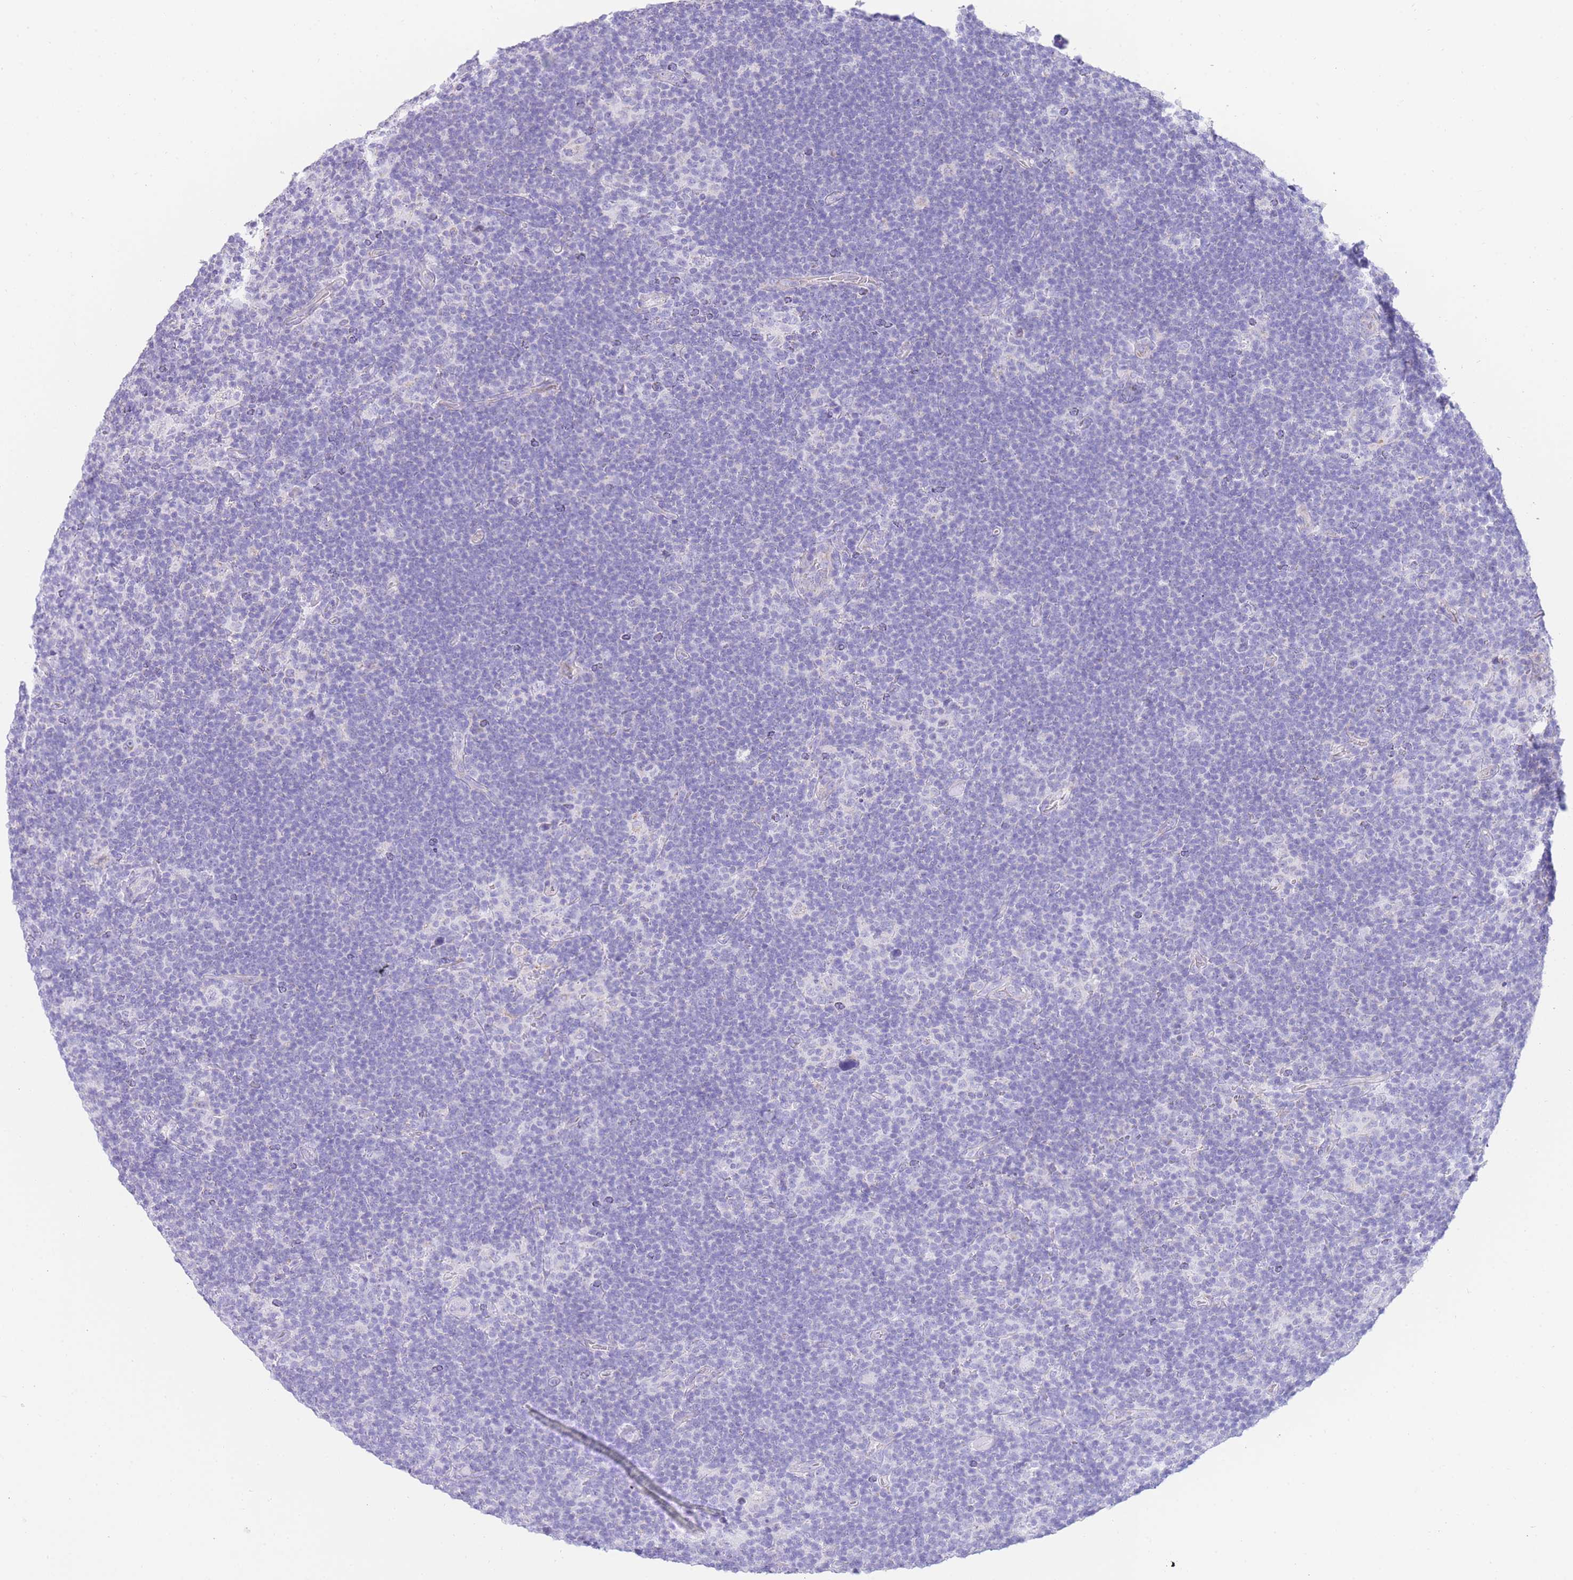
{"staining": {"intensity": "negative", "quantity": "none", "location": "none"}, "tissue": "lymphoma", "cell_type": "Tumor cells", "image_type": "cancer", "snomed": [{"axis": "morphology", "description": "Hodgkin's disease, NOS"}, {"axis": "topography", "description": "Lymph node"}], "caption": "The immunohistochemistry photomicrograph has no significant expression in tumor cells of lymphoma tissue.", "gene": "ACSM4", "patient": {"sex": "female", "age": 57}}